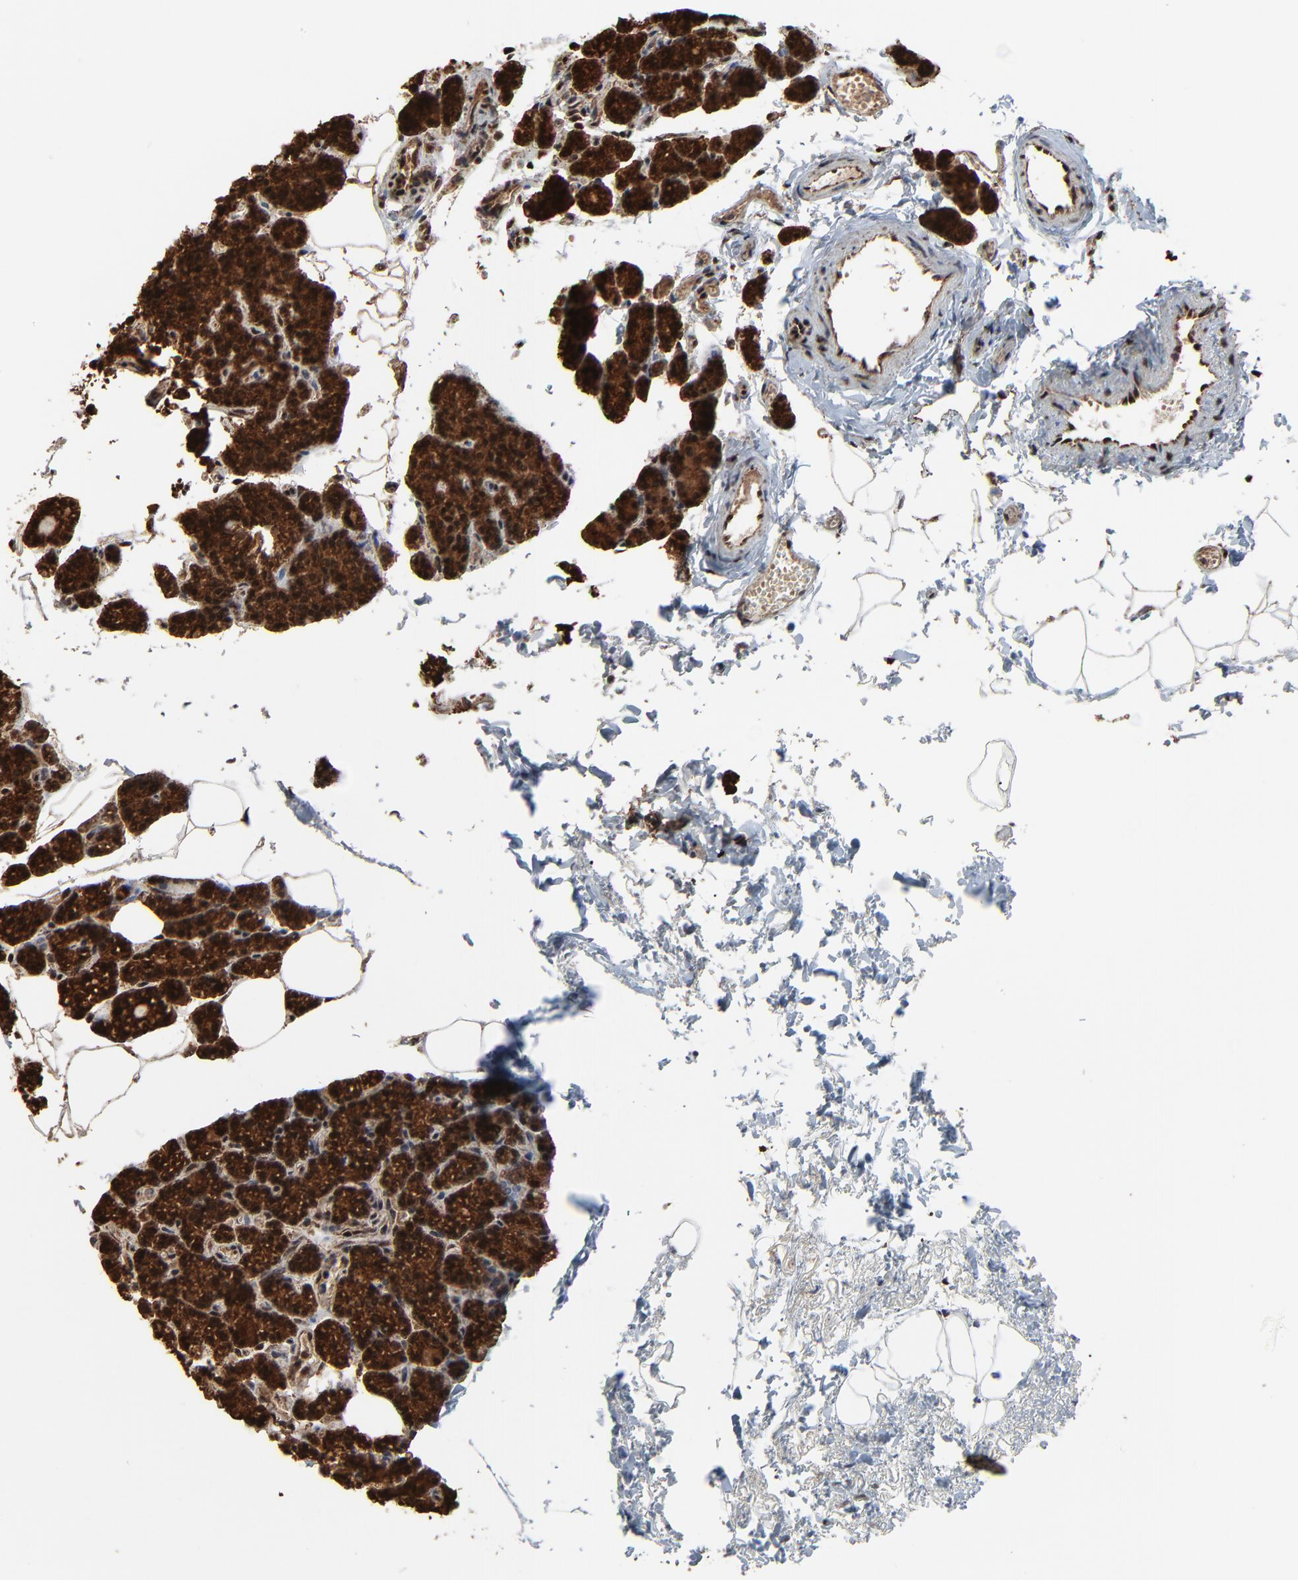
{"staining": {"intensity": "strong", "quantity": ">75%", "location": "cytoplasmic/membranous,nuclear"}, "tissue": "parathyroid gland", "cell_type": "Glandular cells", "image_type": "normal", "snomed": [{"axis": "morphology", "description": "Normal tissue, NOS"}, {"axis": "topography", "description": "Parathyroid gland"}], "caption": "This is a micrograph of IHC staining of normal parathyroid gland, which shows strong staining in the cytoplasmic/membranous,nuclear of glandular cells.", "gene": "RHOJ", "patient": {"sex": "female", "age": 60}}